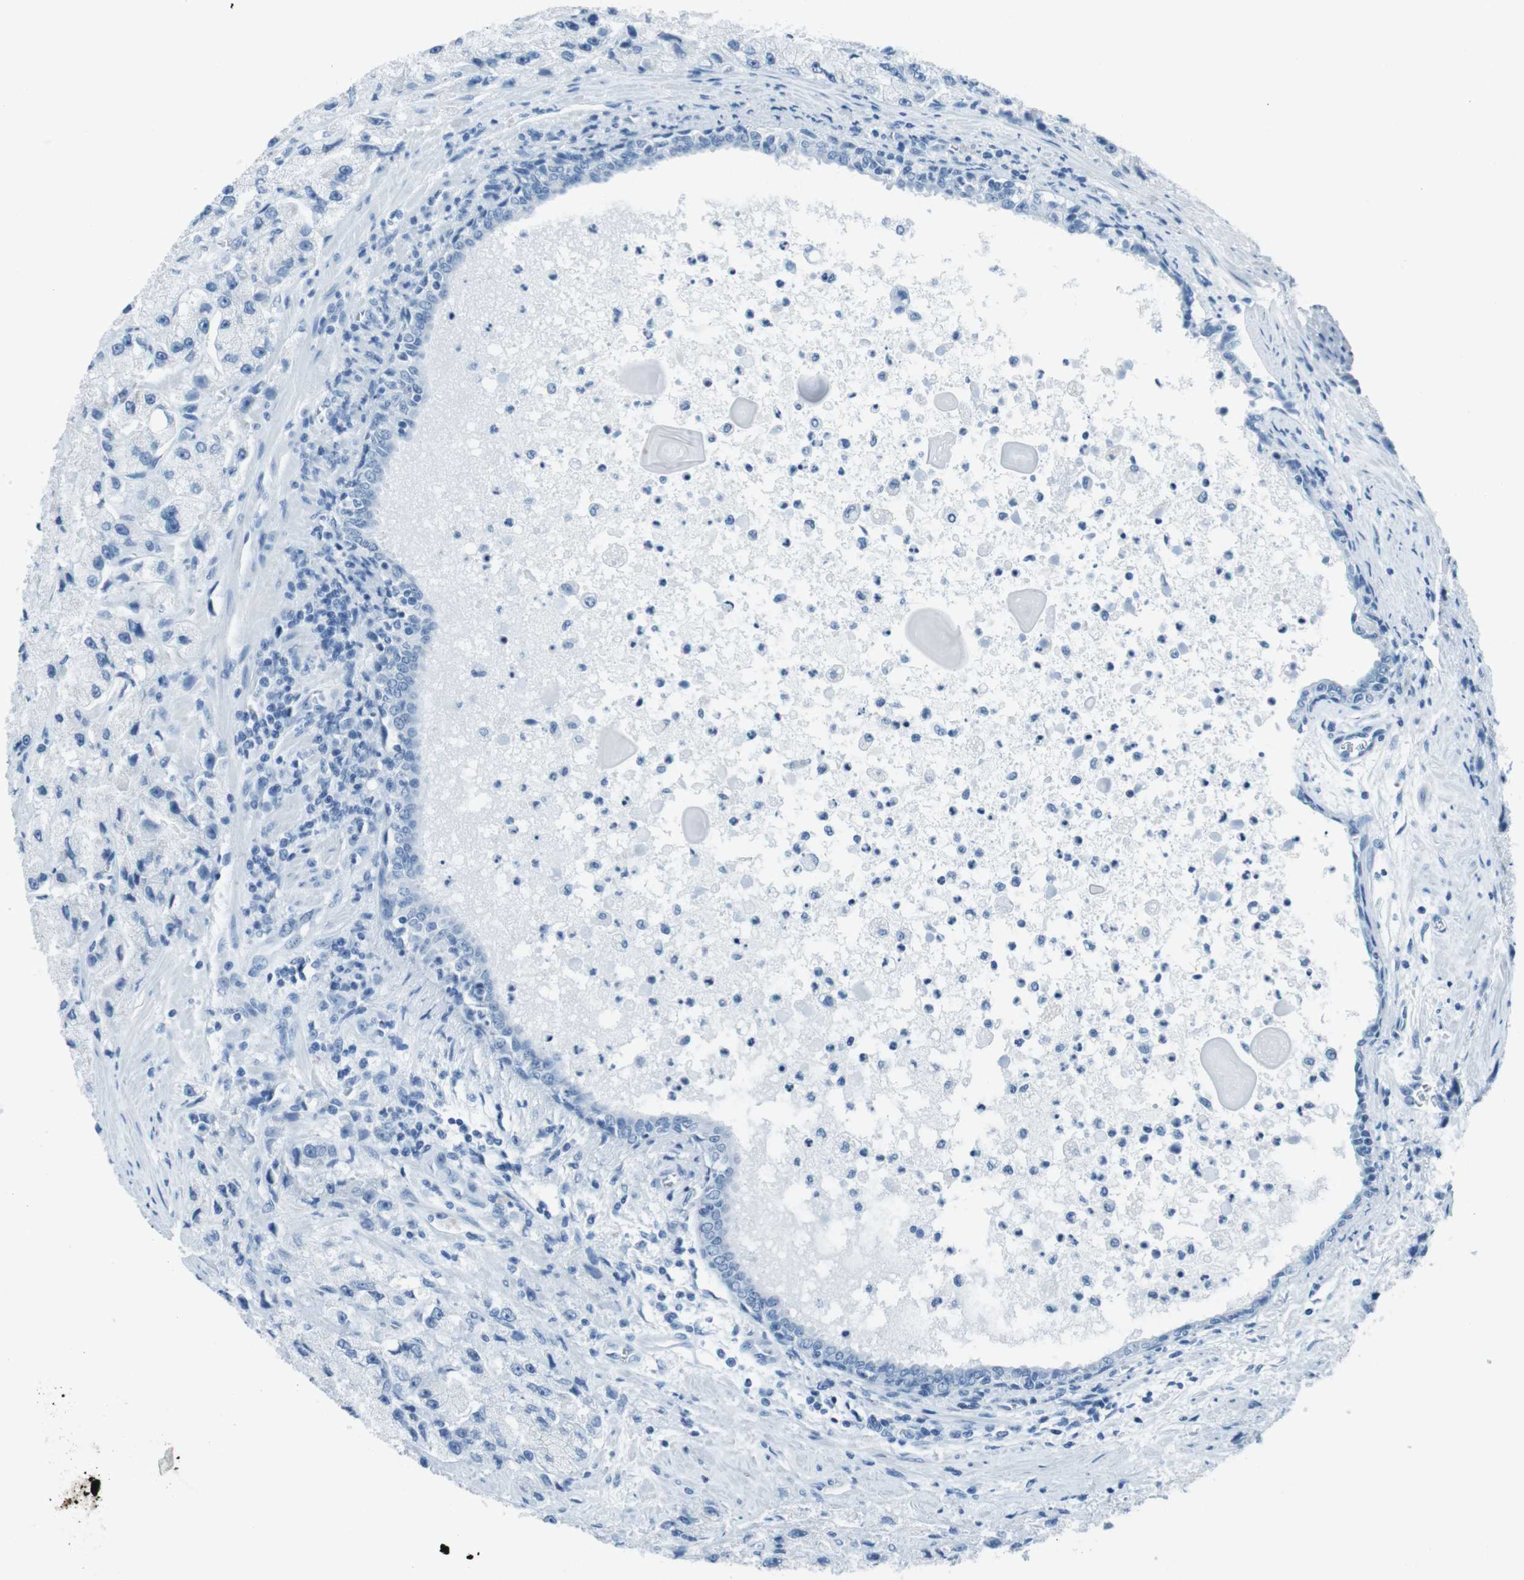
{"staining": {"intensity": "negative", "quantity": "none", "location": "none"}, "tissue": "prostate cancer", "cell_type": "Tumor cells", "image_type": "cancer", "snomed": [{"axis": "morphology", "description": "Adenocarcinoma, High grade"}, {"axis": "topography", "description": "Prostate"}], "caption": "Immunohistochemical staining of high-grade adenocarcinoma (prostate) demonstrates no significant staining in tumor cells. The staining was performed using DAB (3,3'-diaminobenzidine) to visualize the protein expression in brown, while the nuclei were stained in blue with hematoxylin (Magnification: 20x).", "gene": "TMEM207", "patient": {"sex": "male", "age": 58}}